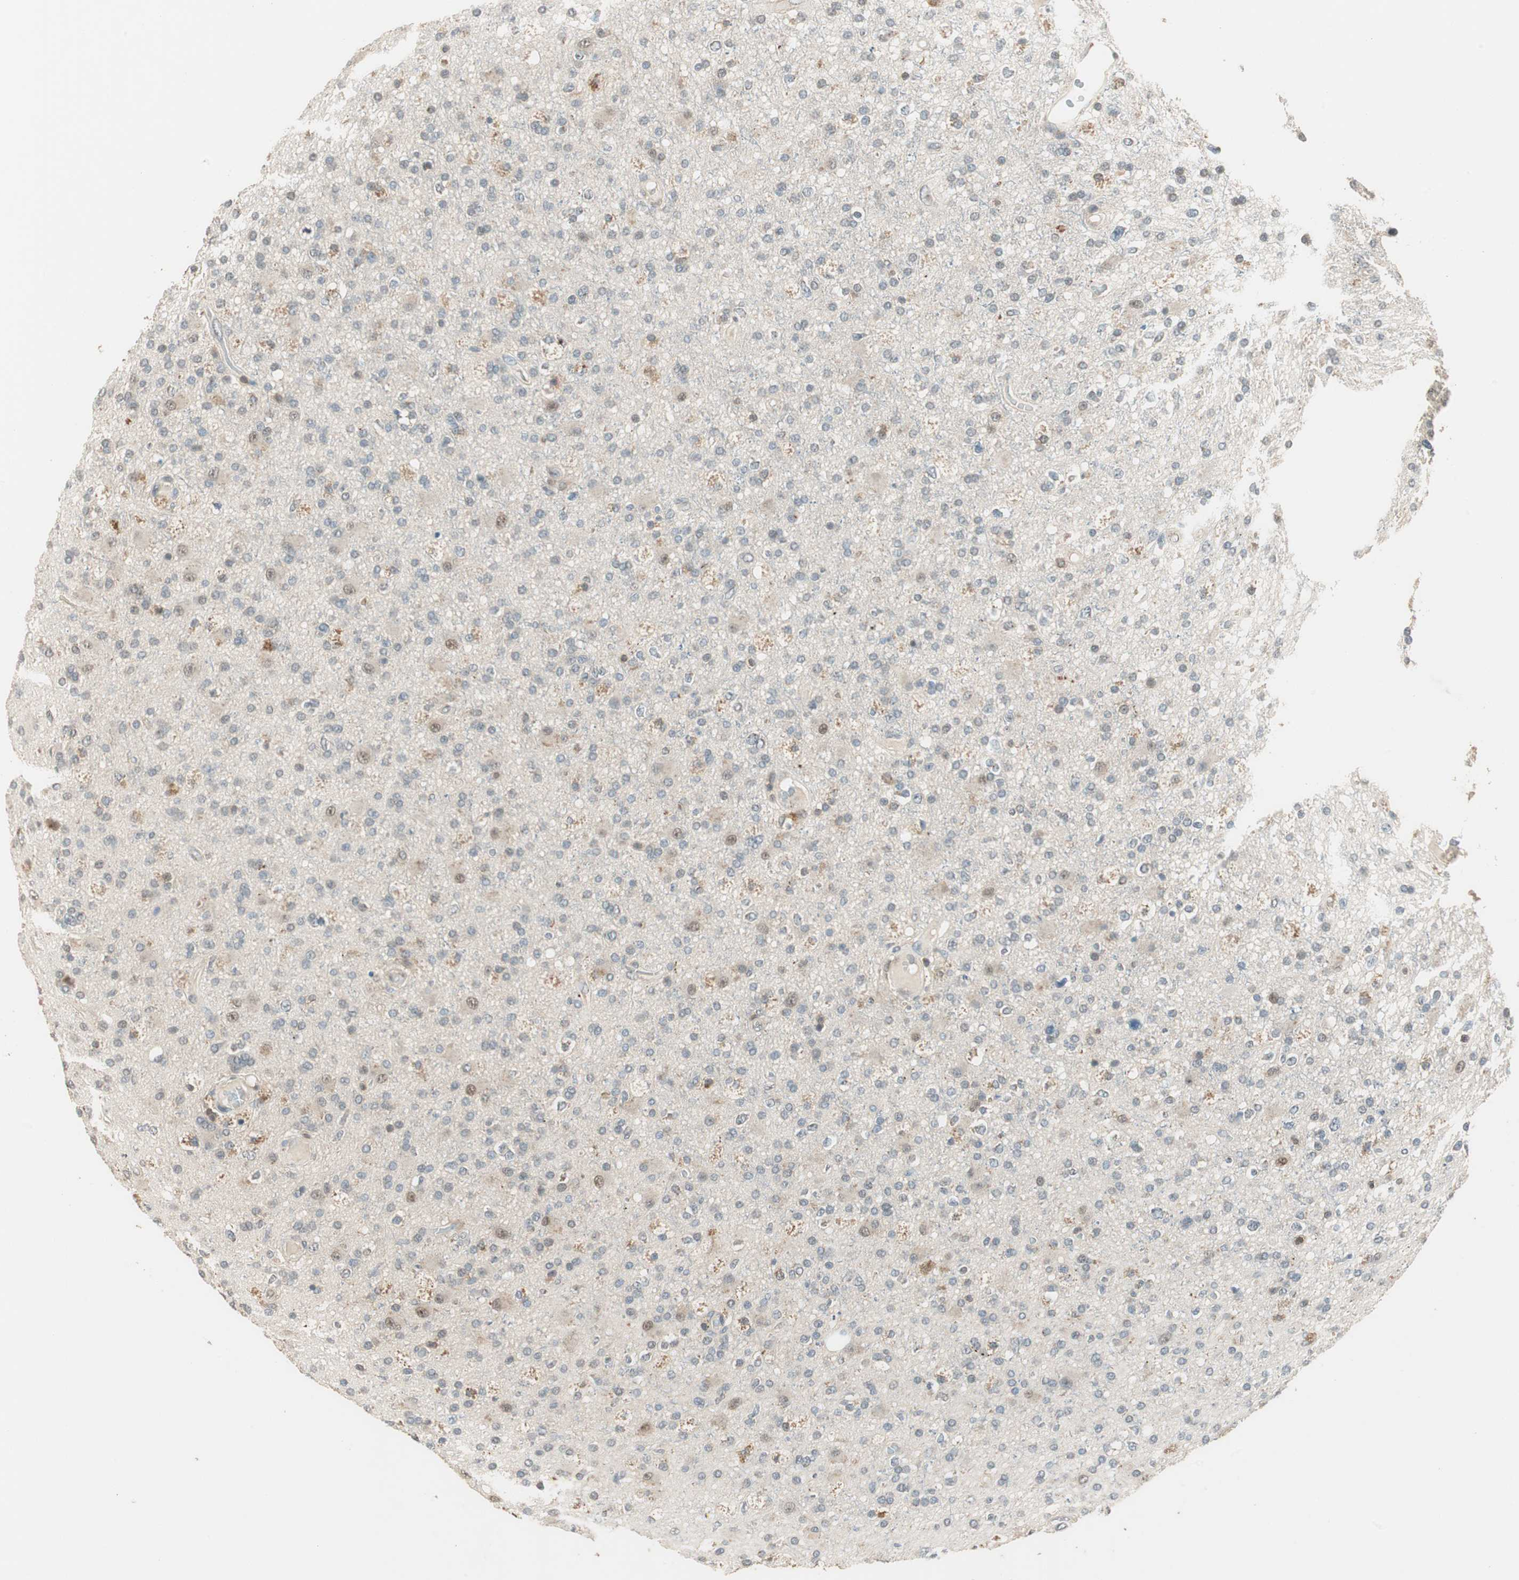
{"staining": {"intensity": "weak", "quantity": "<25%", "location": "cytoplasmic/membranous"}, "tissue": "glioma", "cell_type": "Tumor cells", "image_type": "cancer", "snomed": [{"axis": "morphology", "description": "Glioma, malignant, High grade"}, {"axis": "topography", "description": "Brain"}], "caption": "Histopathology image shows no protein staining in tumor cells of glioma tissue. (Stains: DAB IHC with hematoxylin counter stain, Microscopy: brightfield microscopy at high magnification).", "gene": "TRIM21", "patient": {"sex": "male", "age": 33}}